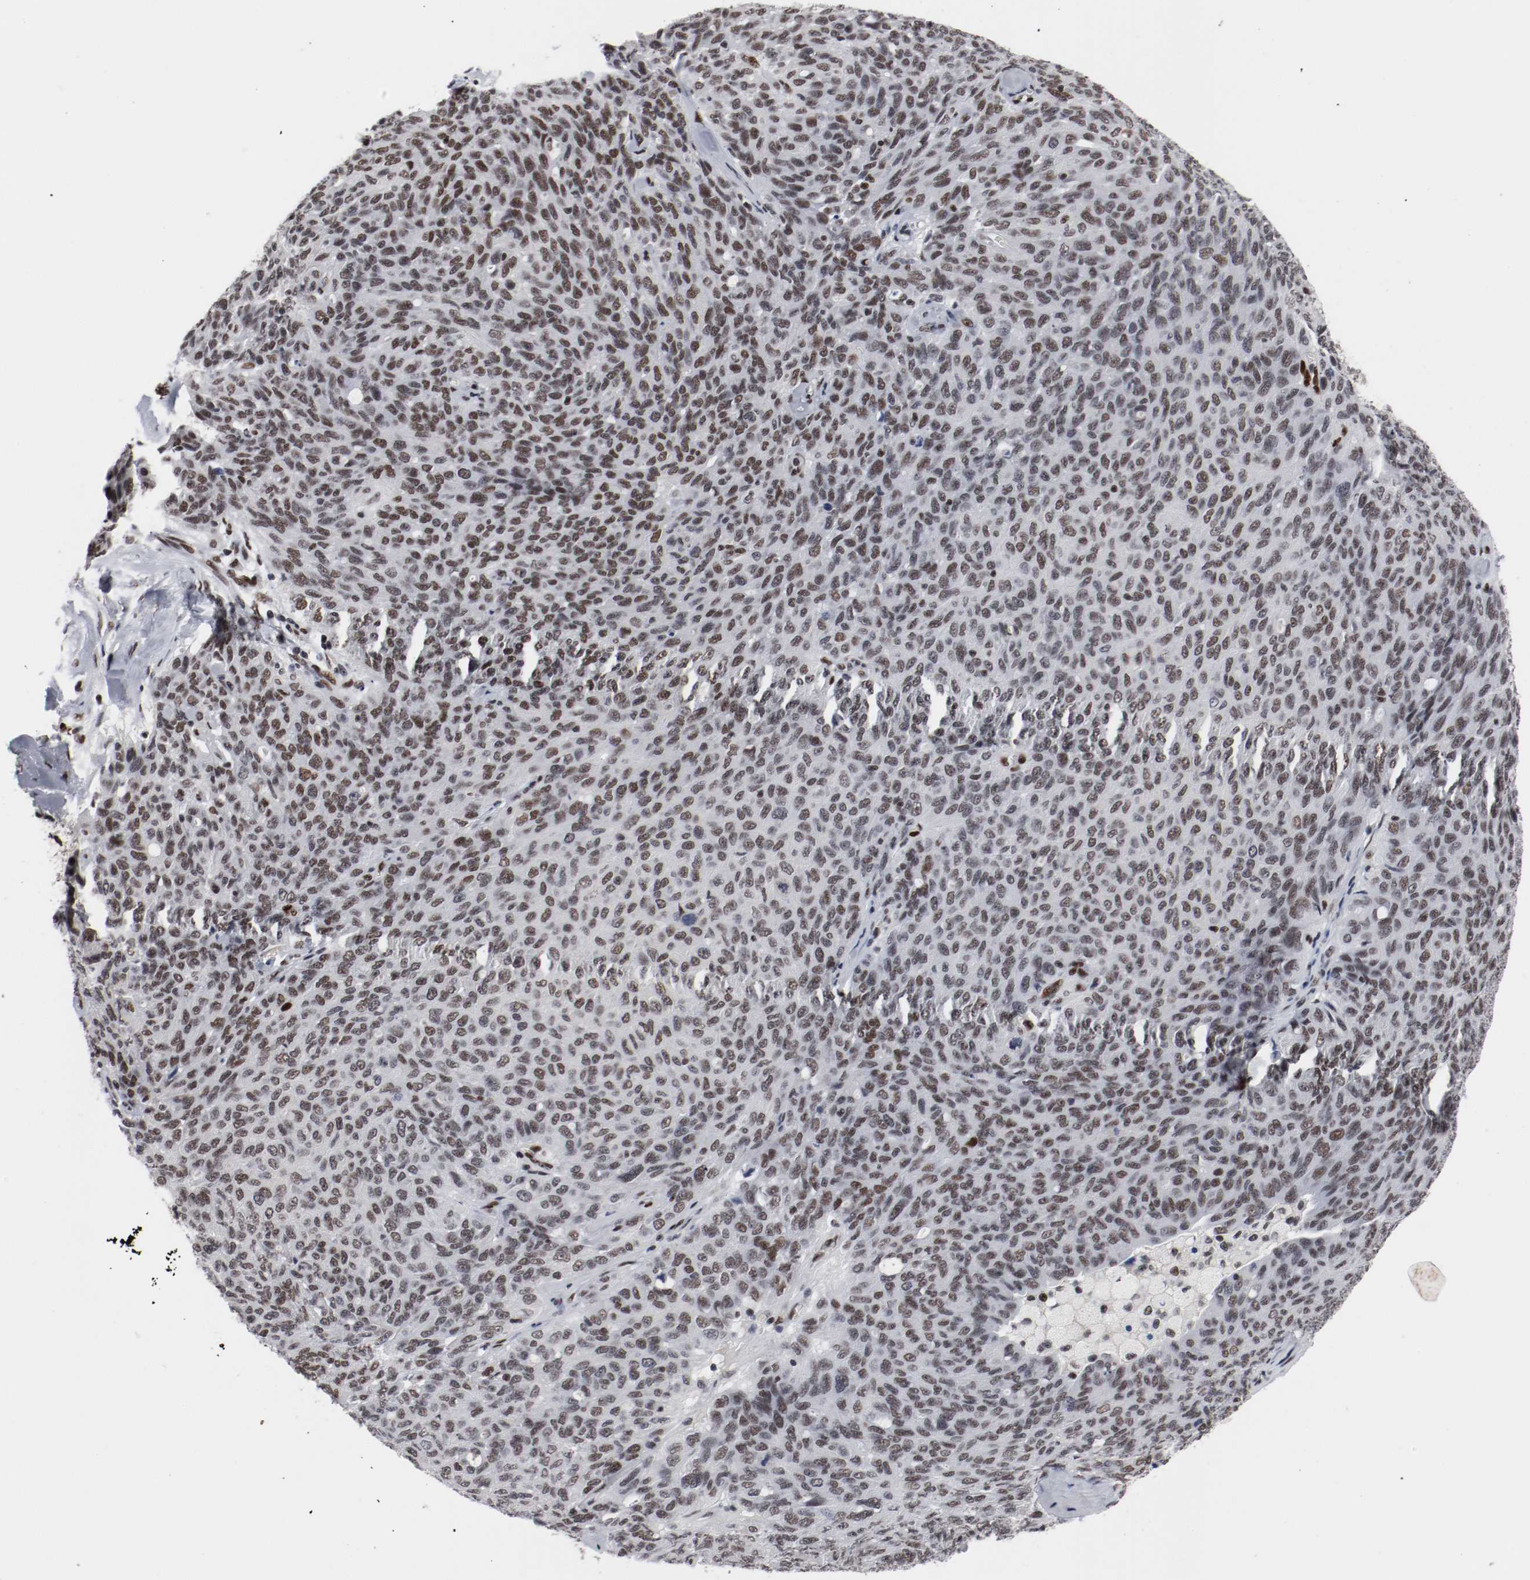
{"staining": {"intensity": "weak", "quantity": "25%-75%", "location": "nuclear"}, "tissue": "ovarian cancer", "cell_type": "Tumor cells", "image_type": "cancer", "snomed": [{"axis": "morphology", "description": "Carcinoma, endometroid"}, {"axis": "topography", "description": "Ovary"}], "caption": "Tumor cells demonstrate low levels of weak nuclear staining in approximately 25%-75% of cells in human endometroid carcinoma (ovarian).", "gene": "MEF2D", "patient": {"sex": "female", "age": 60}}